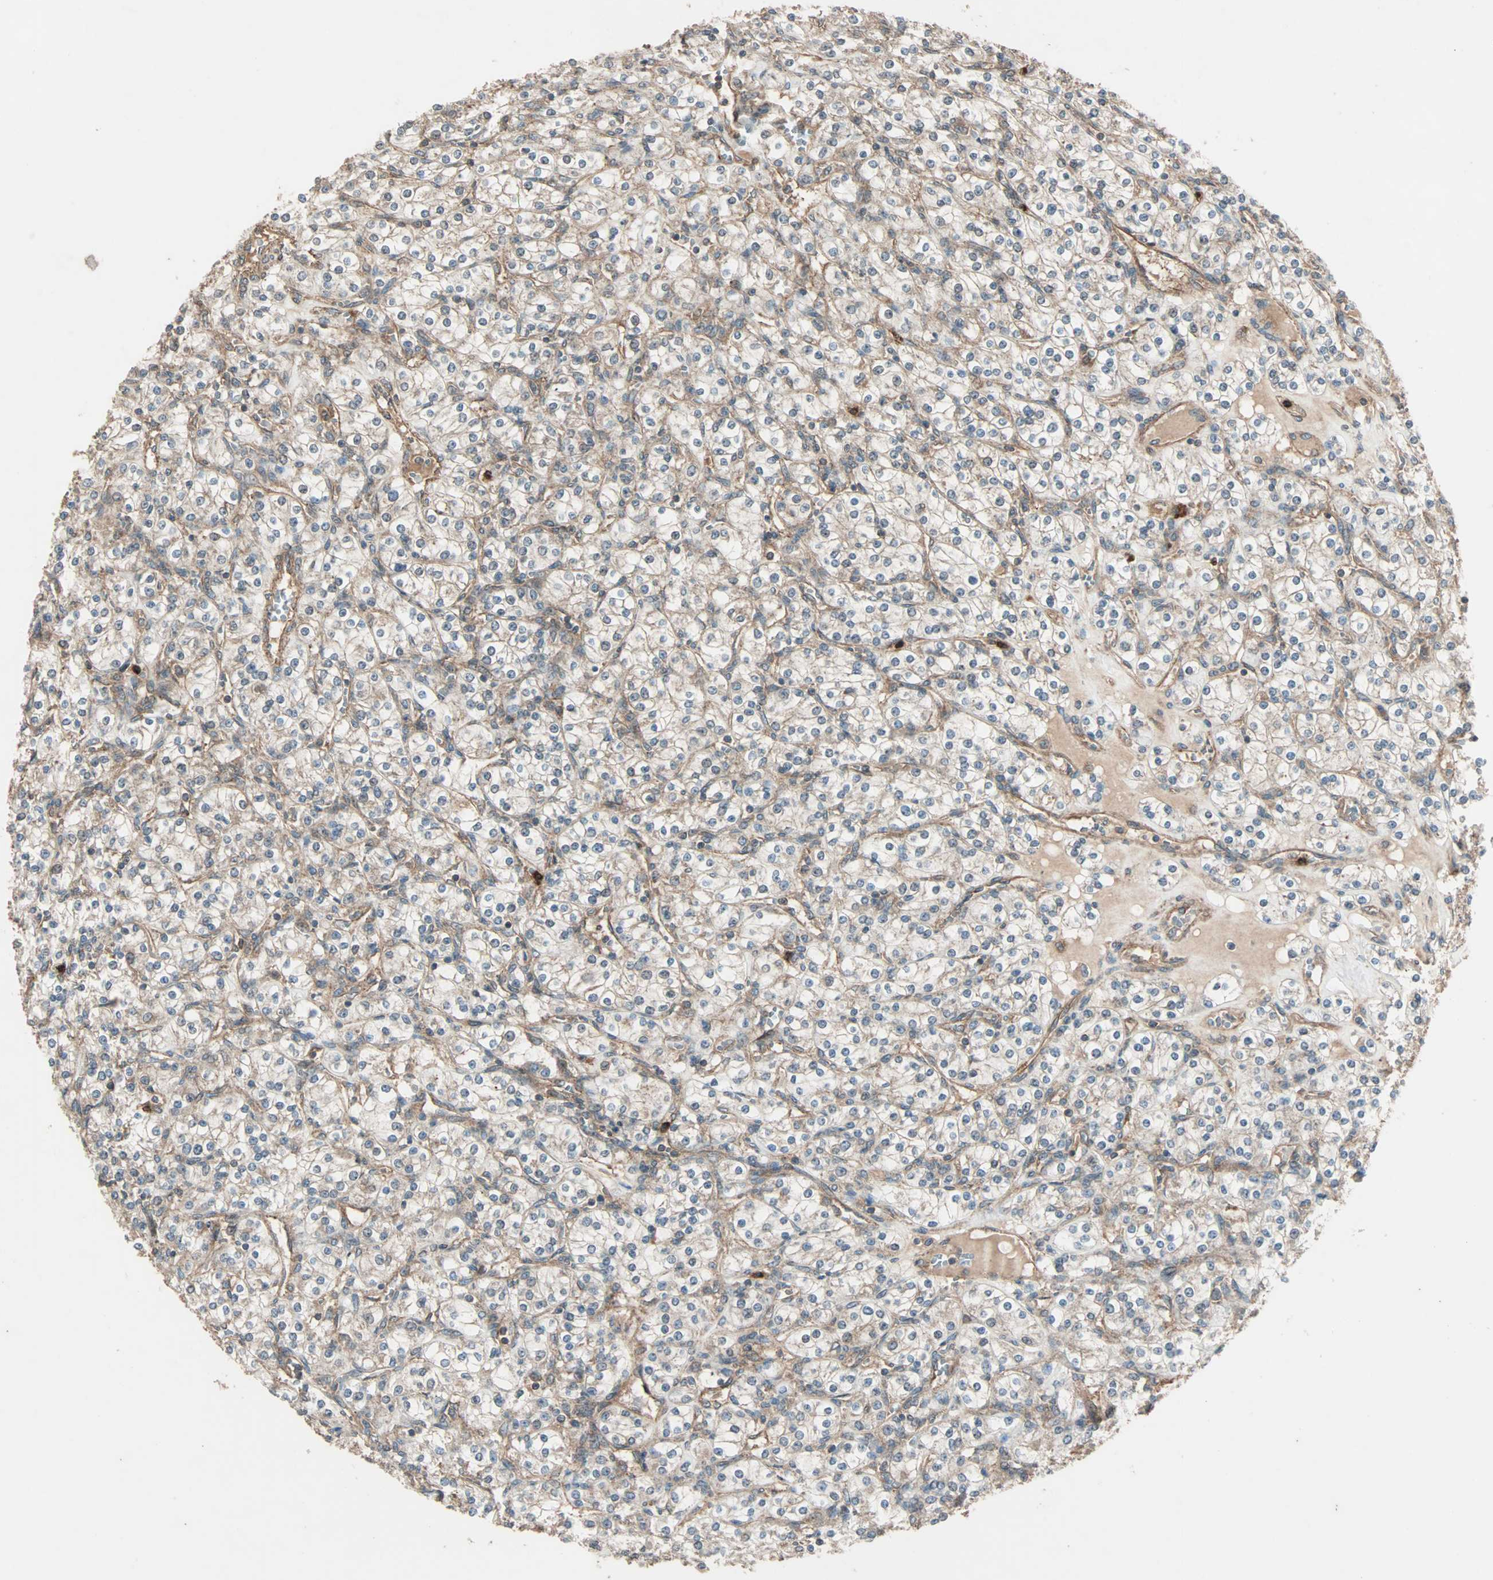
{"staining": {"intensity": "weak", "quantity": "25%-75%", "location": "cytoplasmic/membranous"}, "tissue": "renal cancer", "cell_type": "Tumor cells", "image_type": "cancer", "snomed": [{"axis": "morphology", "description": "Adenocarcinoma, NOS"}, {"axis": "topography", "description": "Kidney"}], "caption": "Immunohistochemical staining of human renal adenocarcinoma shows low levels of weak cytoplasmic/membranous protein positivity in about 25%-75% of tumor cells. (Stains: DAB in brown, nuclei in blue, Microscopy: brightfield microscopy at high magnification).", "gene": "GCK", "patient": {"sex": "male", "age": 77}}